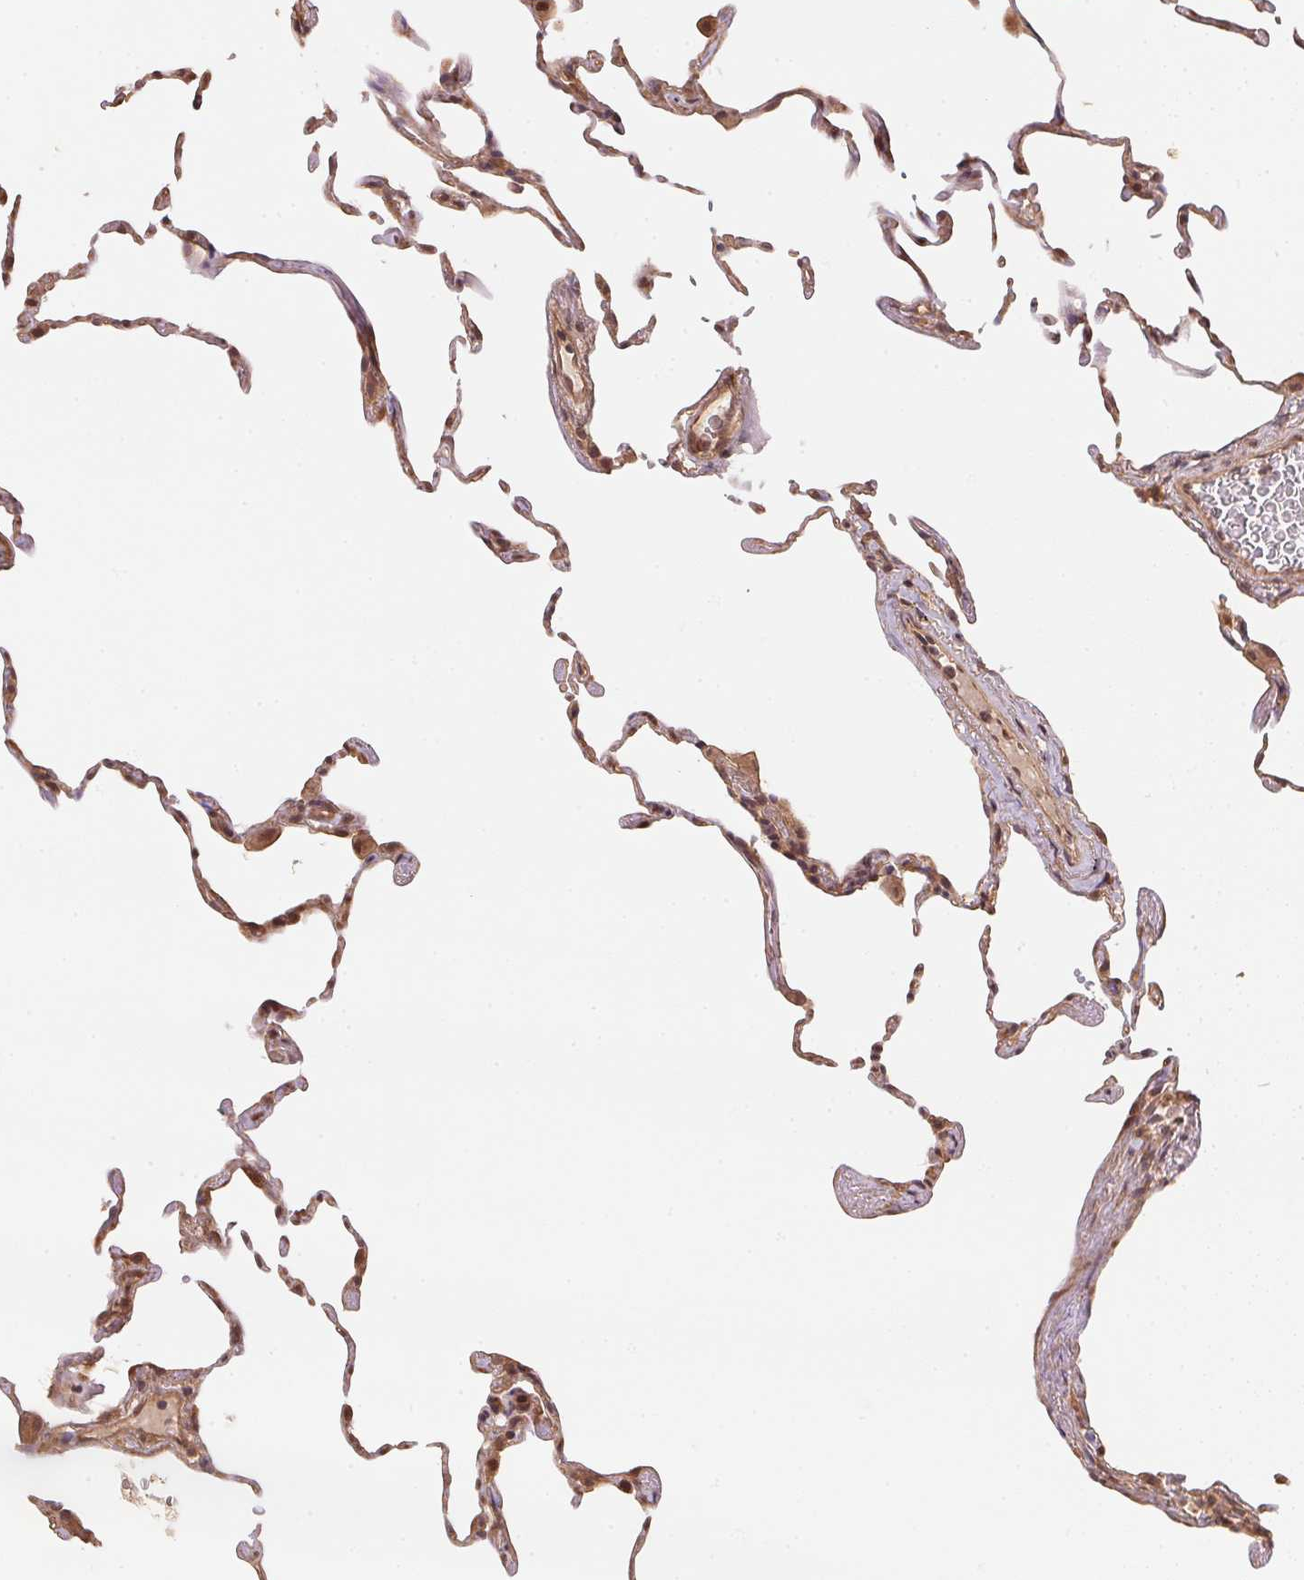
{"staining": {"intensity": "moderate", "quantity": "25%-75%", "location": "cytoplasmic/membranous,nuclear"}, "tissue": "lung", "cell_type": "Alveolar cells", "image_type": "normal", "snomed": [{"axis": "morphology", "description": "Normal tissue, NOS"}, {"axis": "topography", "description": "Lung"}], "caption": "High-magnification brightfield microscopy of normal lung stained with DAB (3,3'-diaminobenzidine) (brown) and counterstained with hematoxylin (blue). alveolar cells exhibit moderate cytoplasmic/membranous,nuclear expression is identified in approximately25%-75% of cells.", "gene": "TMEM222", "patient": {"sex": "female", "age": 57}}